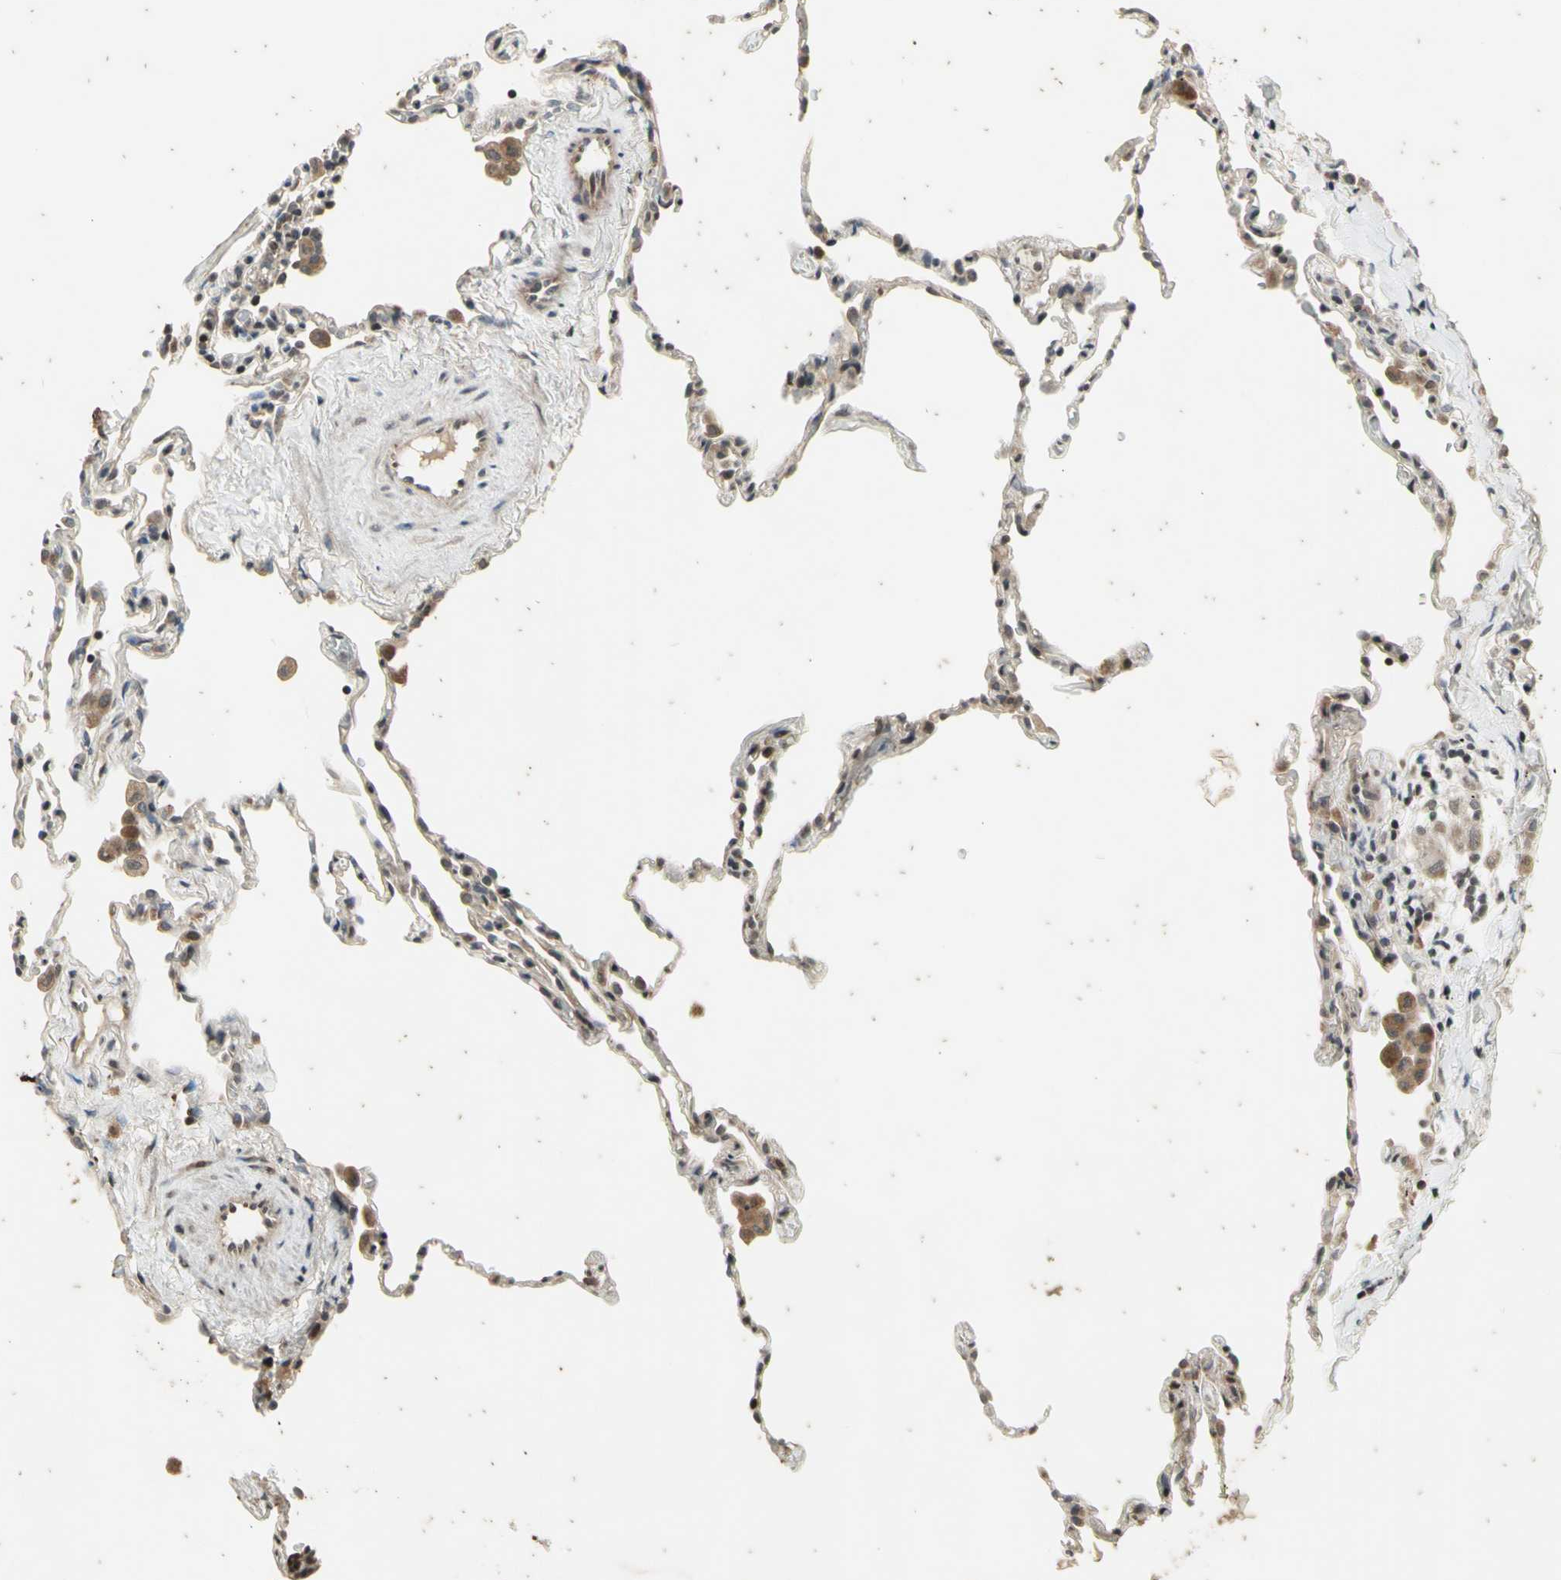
{"staining": {"intensity": "weak", "quantity": "<25%", "location": "cytoplasmic/membranous"}, "tissue": "lung", "cell_type": "Alveolar cells", "image_type": "normal", "snomed": [{"axis": "morphology", "description": "Normal tissue, NOS"}, {"axis": "topography", "description": "Lung"}], "caption": "Lung stained for a protein using immunohistochemistry displays no staining alveolar cells.", "gene": "EFNB2", "patient": {"sex": "male", "age": 59}}